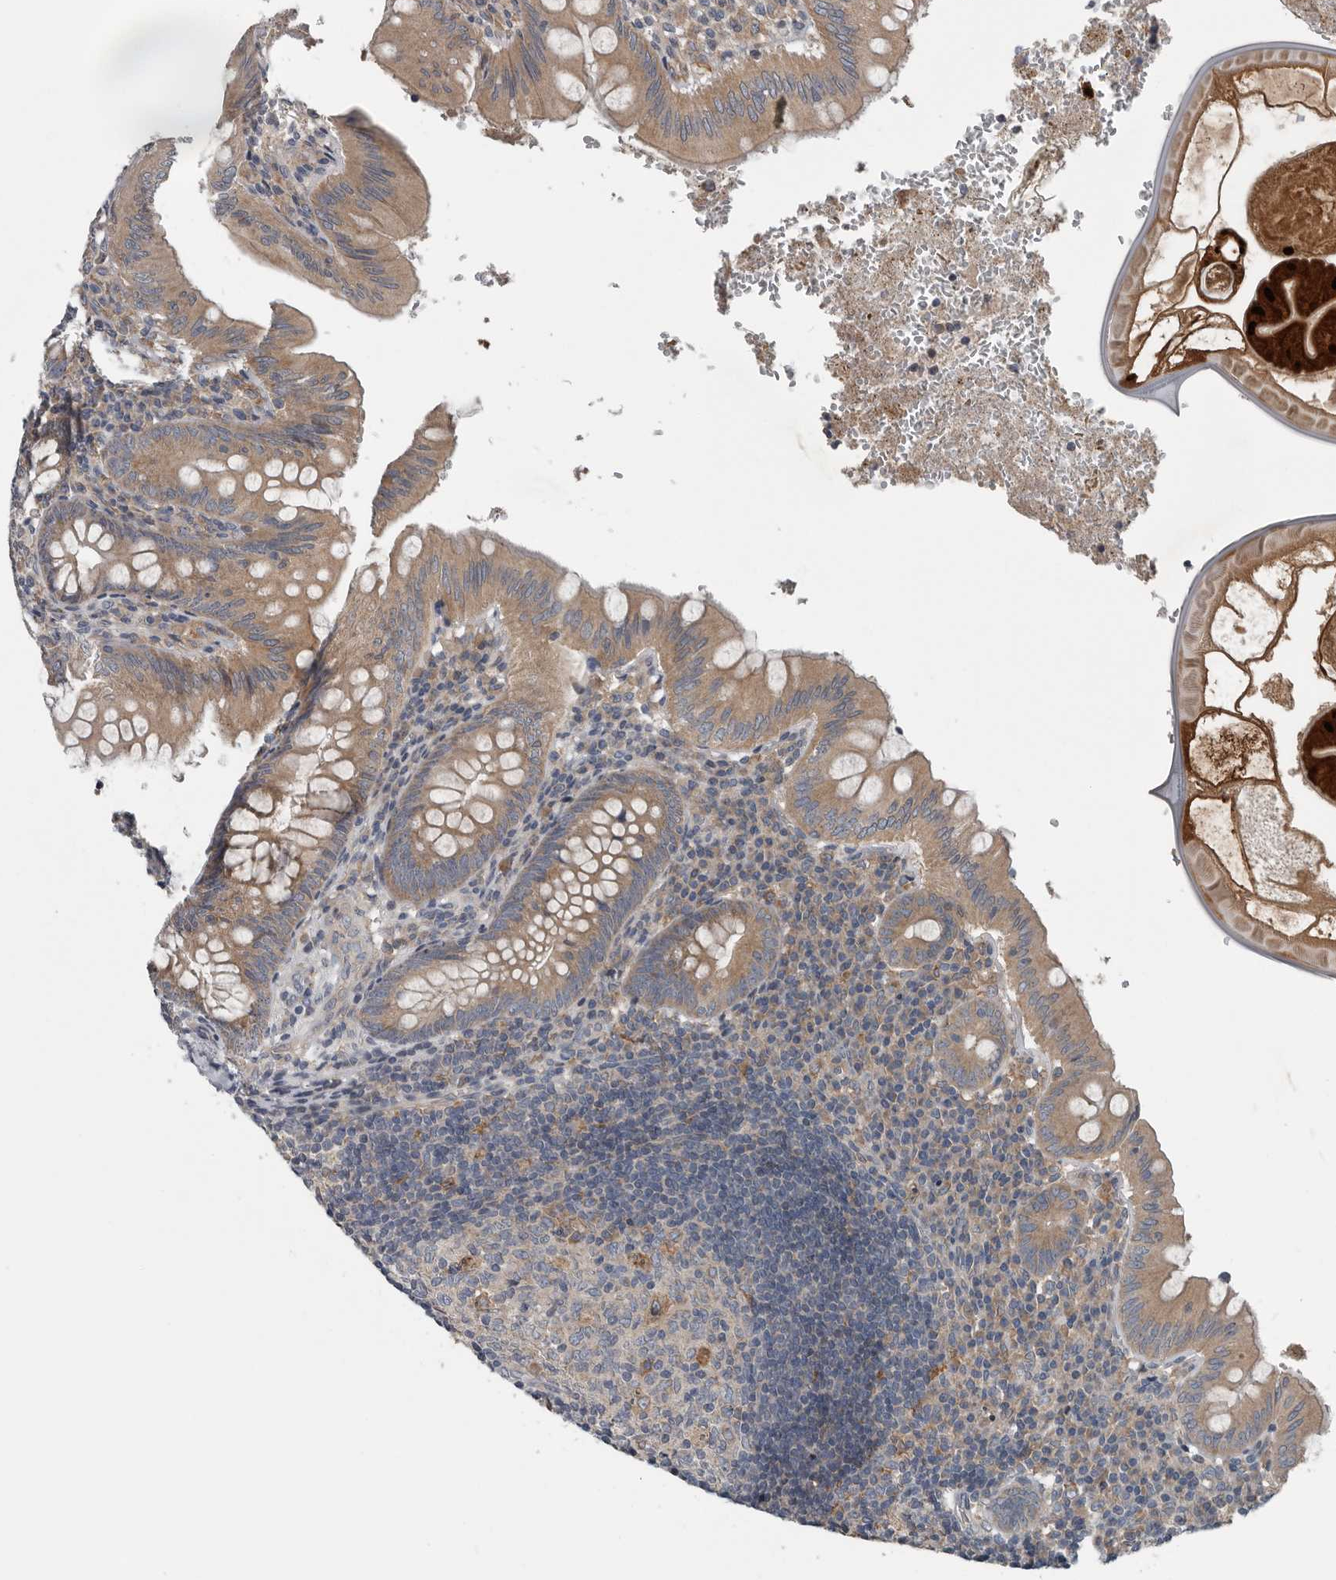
{"staining": {"intensity": "moderate", "quantity": ">75%", "location": "cytoplasmic/membranous"}, "tissue": "appendix", "cell_type": "Glandular cells", "image_type": "normal", "snomed": [{"axis": "morphology", "description": "Normal tissue, NOS"}, {"axis": "topography", "description": "Appendix"}], "caption": "Immunohistochemical staining of unremarkable appendix displays medium levels of moderate cytoplasmic/membranous expression in about >75% of glandular cells.", "gene": "TMEM199", "patient": {"sex": "male", "age": 8}}